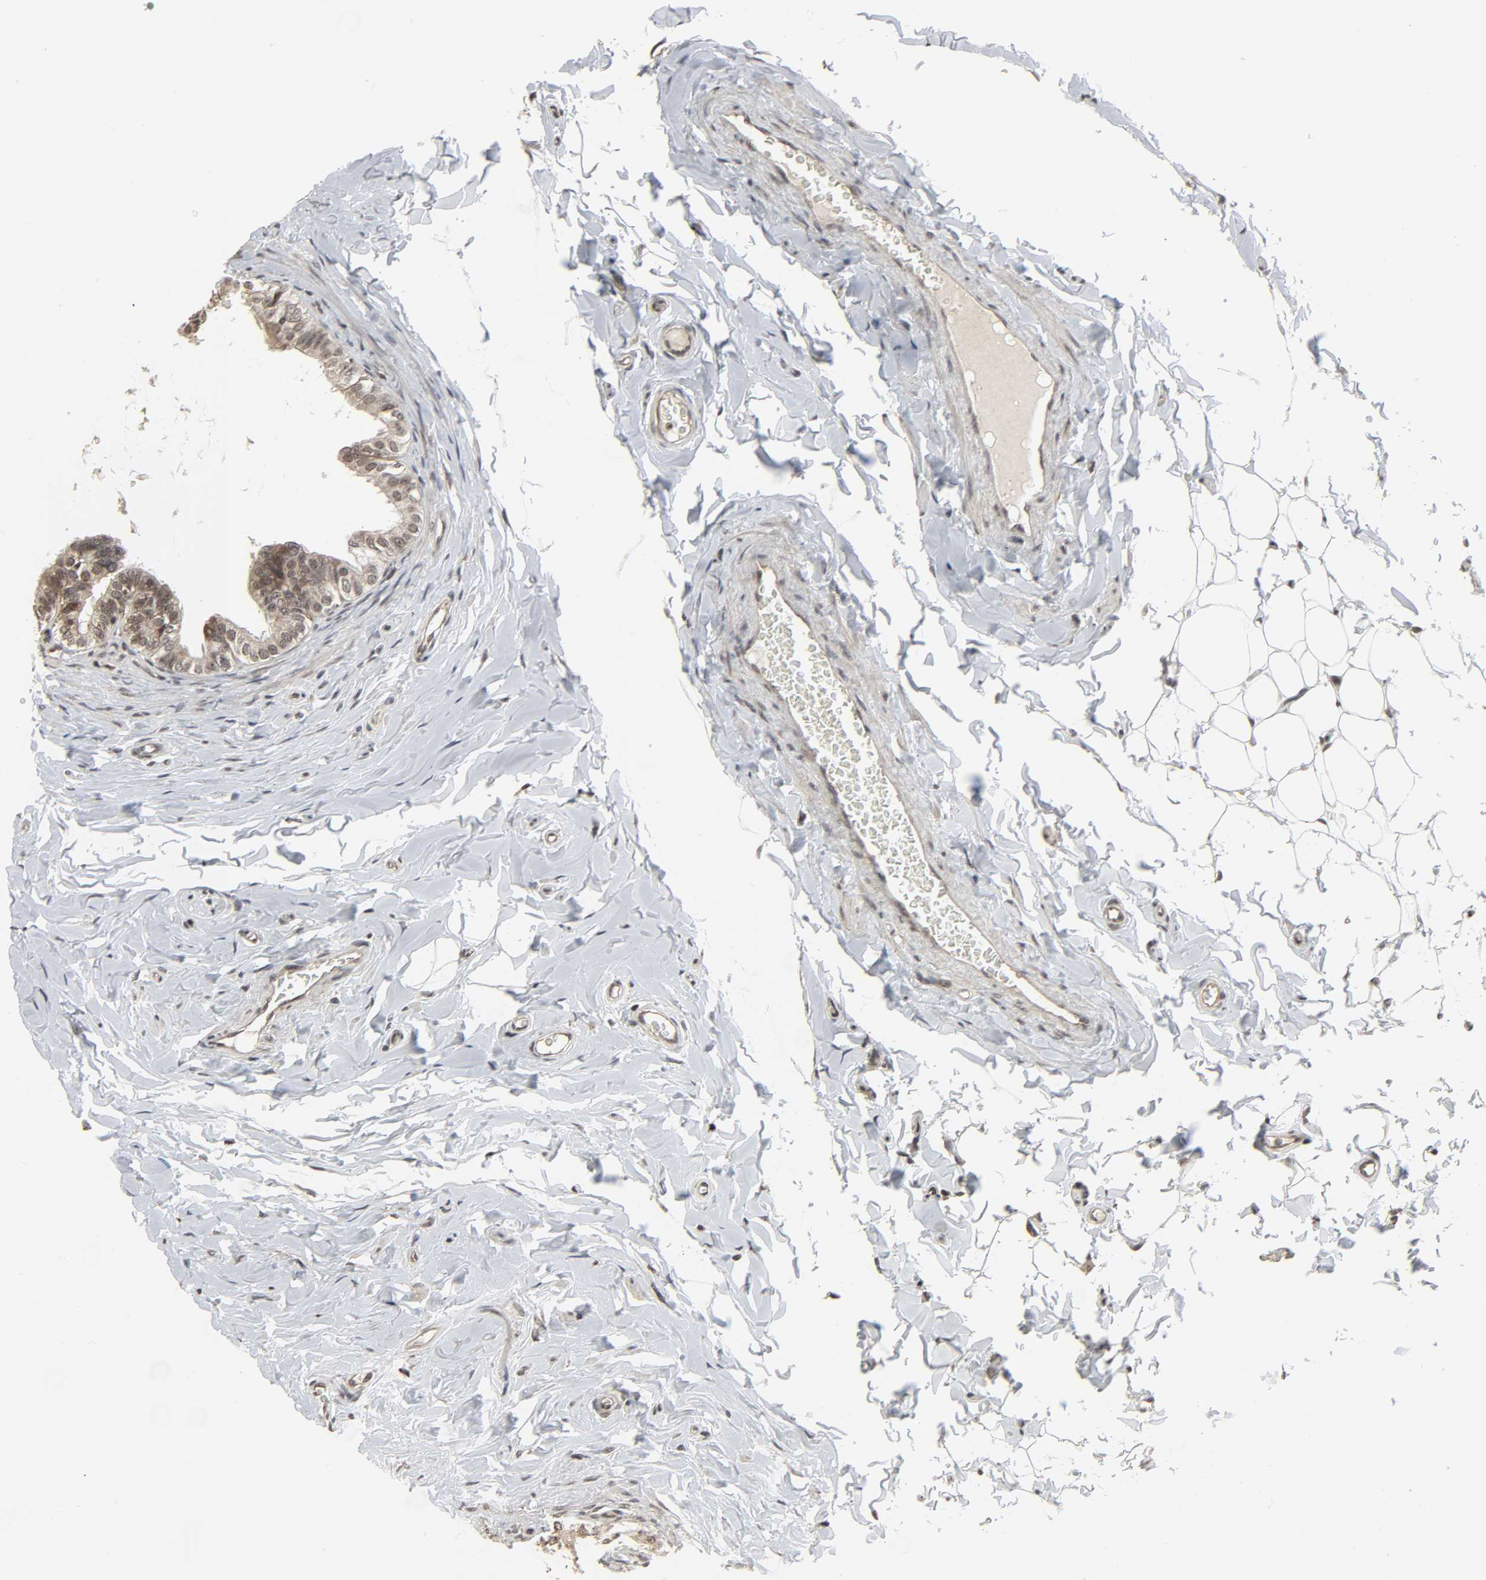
{"staining": {"intensity": "moderate", "quantity": "25%-75%", "location": "cytoplasmic/membranous,nuclear"}, "tissue": "epididymis", "cell_type": "Glandular cells", "image_type": "normal", "snomed": [{"axis": "morphology", "description": "Normal tissue, NOS"}, {"axis": "topography", "description": "Epididymis"}], "caption": "IHC image of unremarkable human epididymis stained for a protein (brown), which demonstrates medium levels of moderate cytoplasmic/membranous,nuclear staining in about 25%-75% of glandular cells.", "gene": "XRCC1", "patient": {"sex": "male", "age": 26}}